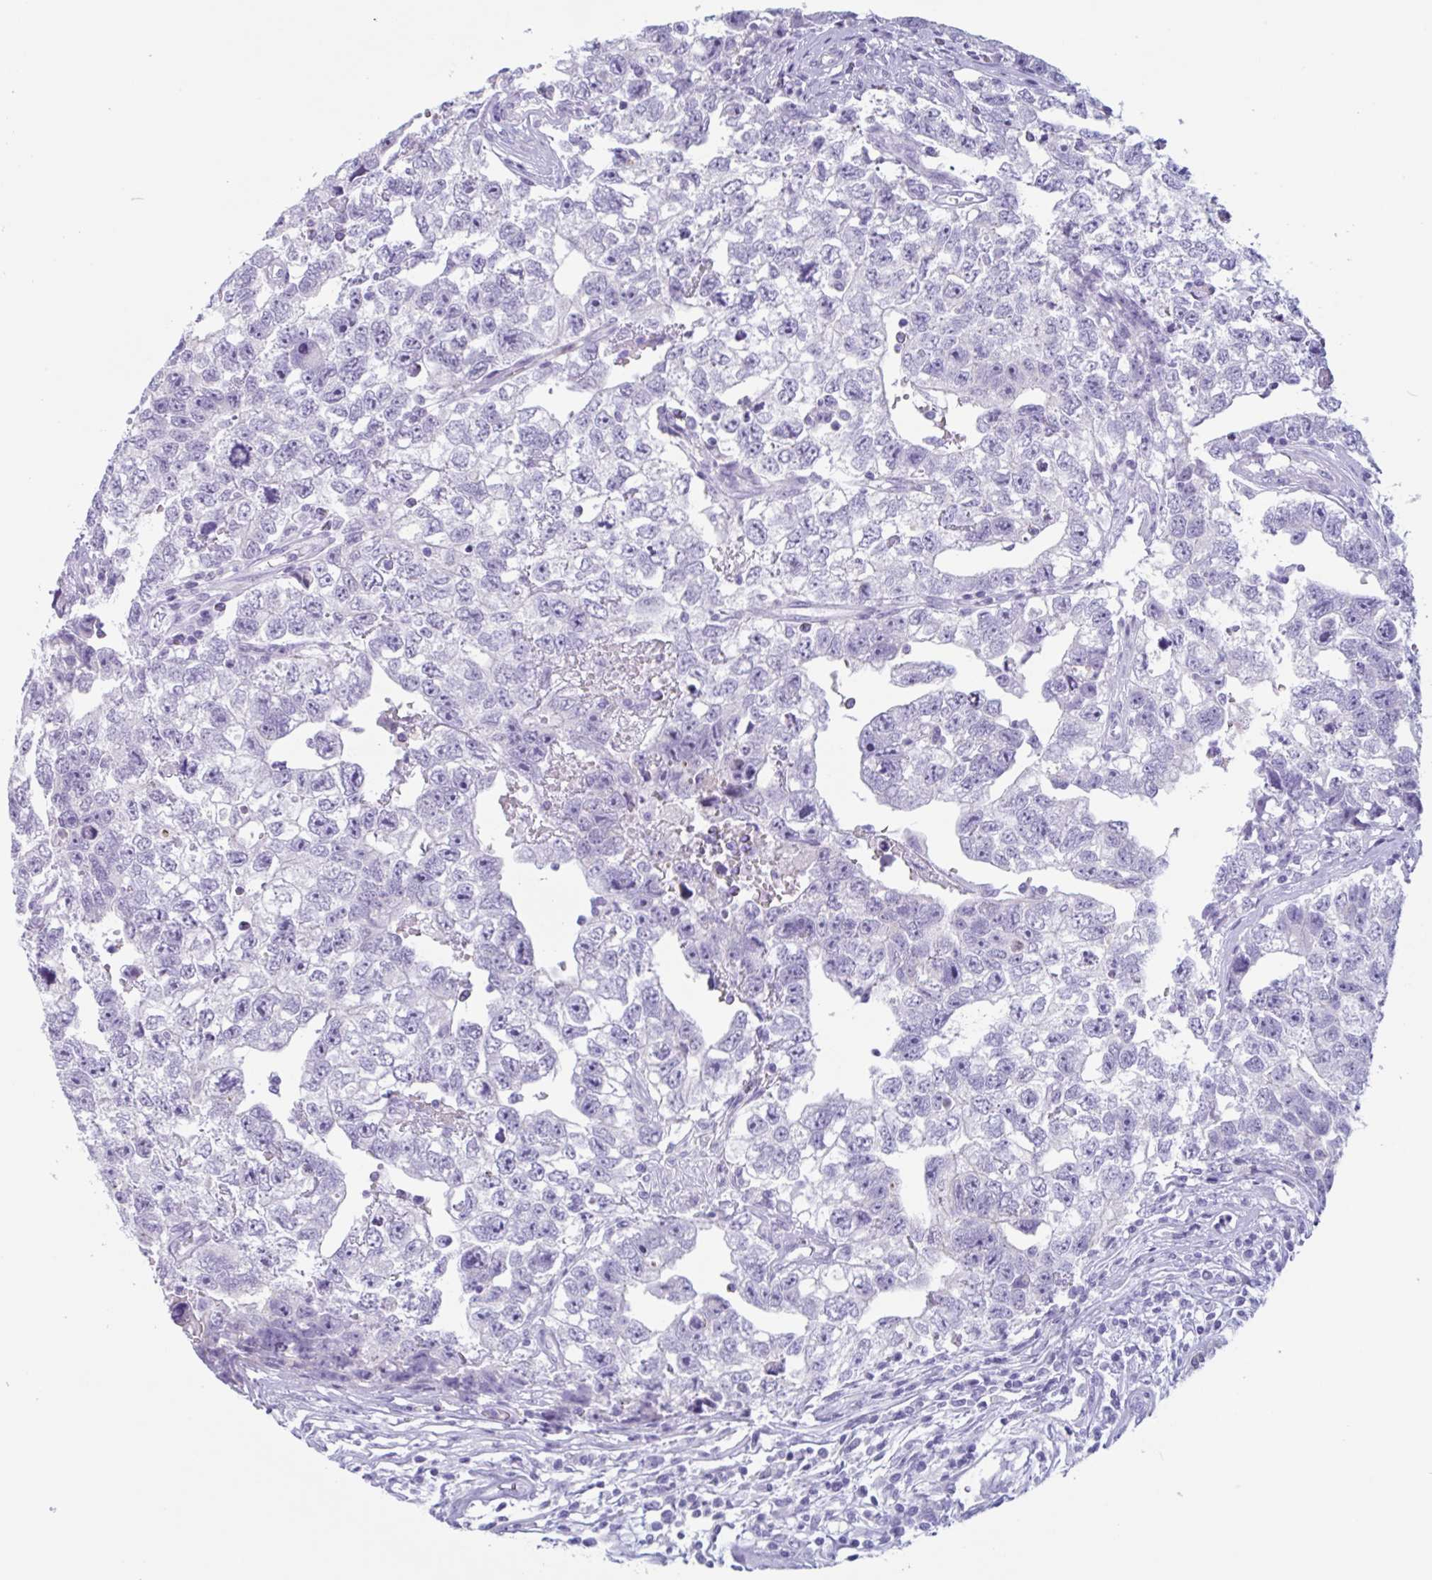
{"staining": {"intensity": "negative", "quantity": "none", "location": "none"}, "tissue": "testis cancer", "cell_type": "Tumor cells", "image_type": "cancer", "snomed": [{"axis": "morphology", "description": "Carcinoma, Embryonal, NOS"}, {"axis": "topography", "description": "Testis"}], "caption": "There is no significant expression in tumor cells of testis cancer.", "gene": "DTWD2", "patient": {"sex": "male", "age": 22}}